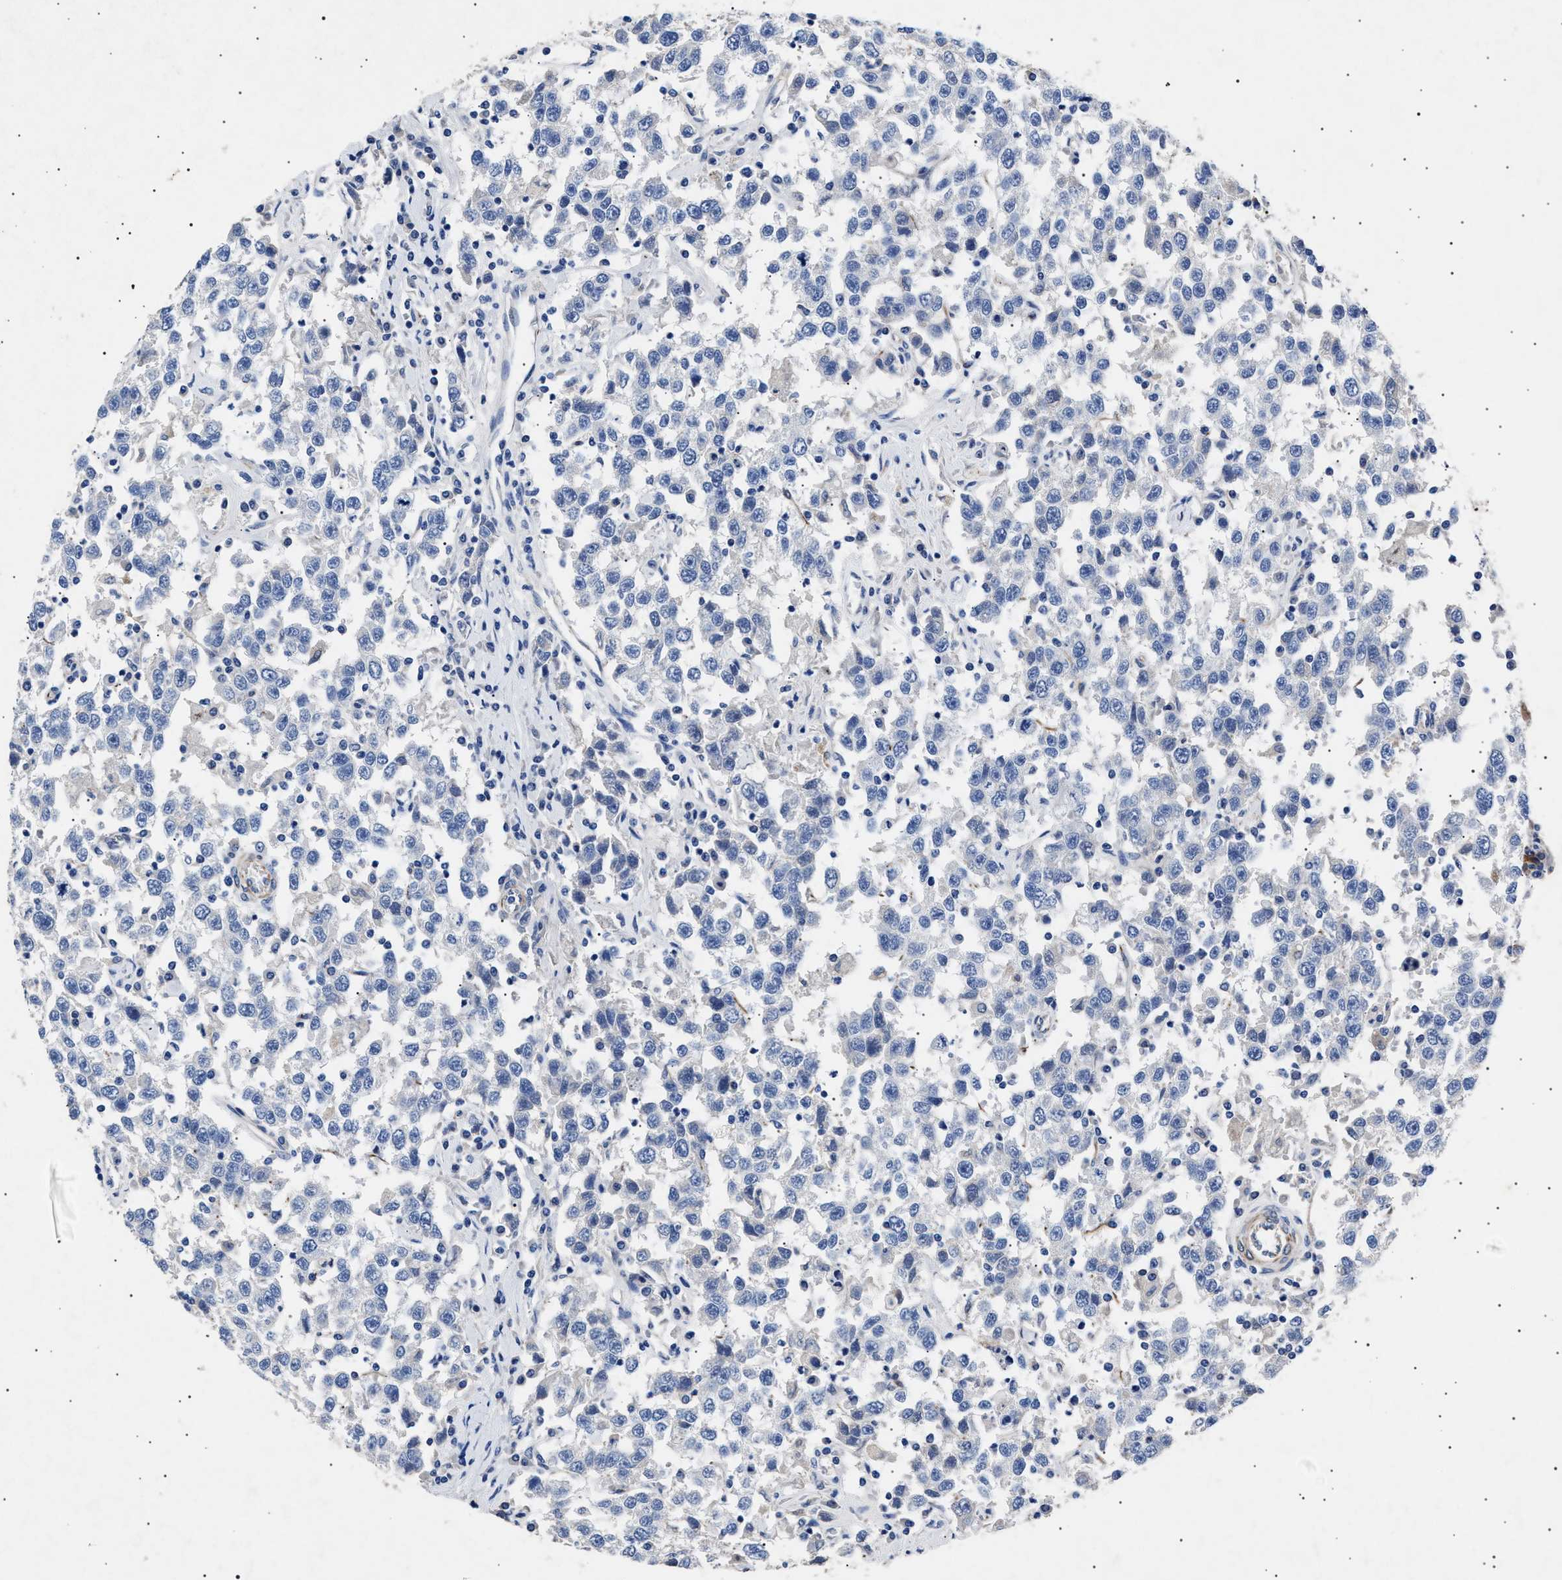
{"staining": {"intensity": "negative", "quantity": "none", "location": "none"}, "tissue": "testis cancer", "cell_type": "Tumor cells", "image_type": "cancer", "snomed": [{"axis": "morphology", "description": "Seminoma, NOS"}, {"axis": "topography", "description": "Testis"}], "caption": "This image is of testis cancer stained with immunohistochemistry (IHC) to label a protein in brown with the nuclei are counter-stained blue. There is no staining in tumor cells. (DAB (3,3'-diaminobenzidine) immunohistochemistry with hematoxylin counter stain).", "gene": "OLFML2A", "patient": {"sex": "male", "age": 41}}